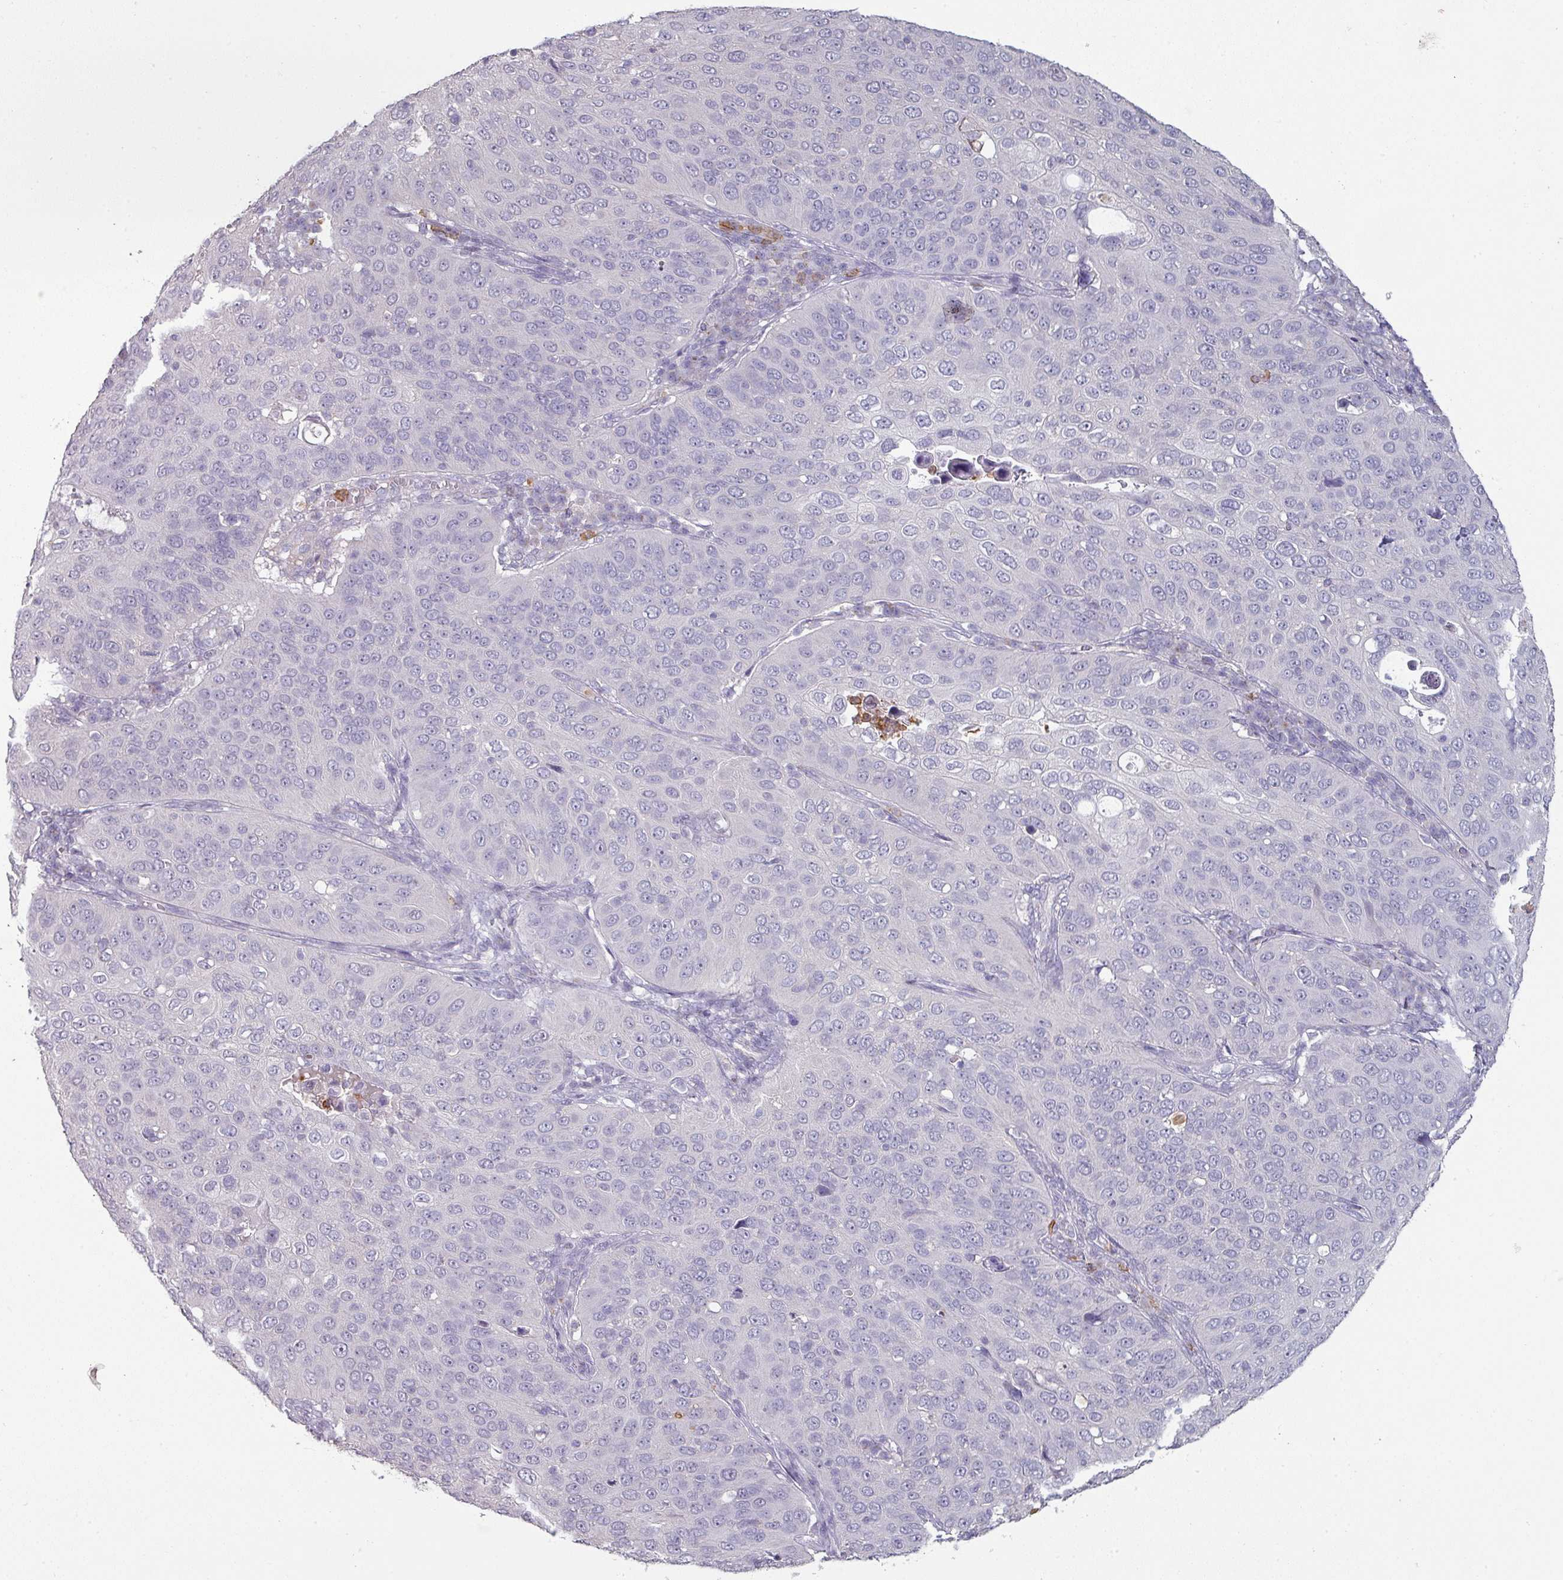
{"staining": {"intensity": "negative", "quantity": "none", "location": "none"}, "tissue": "cervical cancer", "cell_type": "Tumor cells", "image_type": "cancer", "snomed": [{"axis": "morphology", "description": "Squamous cell carcinoma, NOS"}, {"axis": "topography", "description": "Cervix"}], "caption": "Protein analysis of cervical squamous cell carcinoma shows no significant positivity in tumor cells.", "gene": "MAGEC3", "patient": {"sex": "female", "age": 36}}